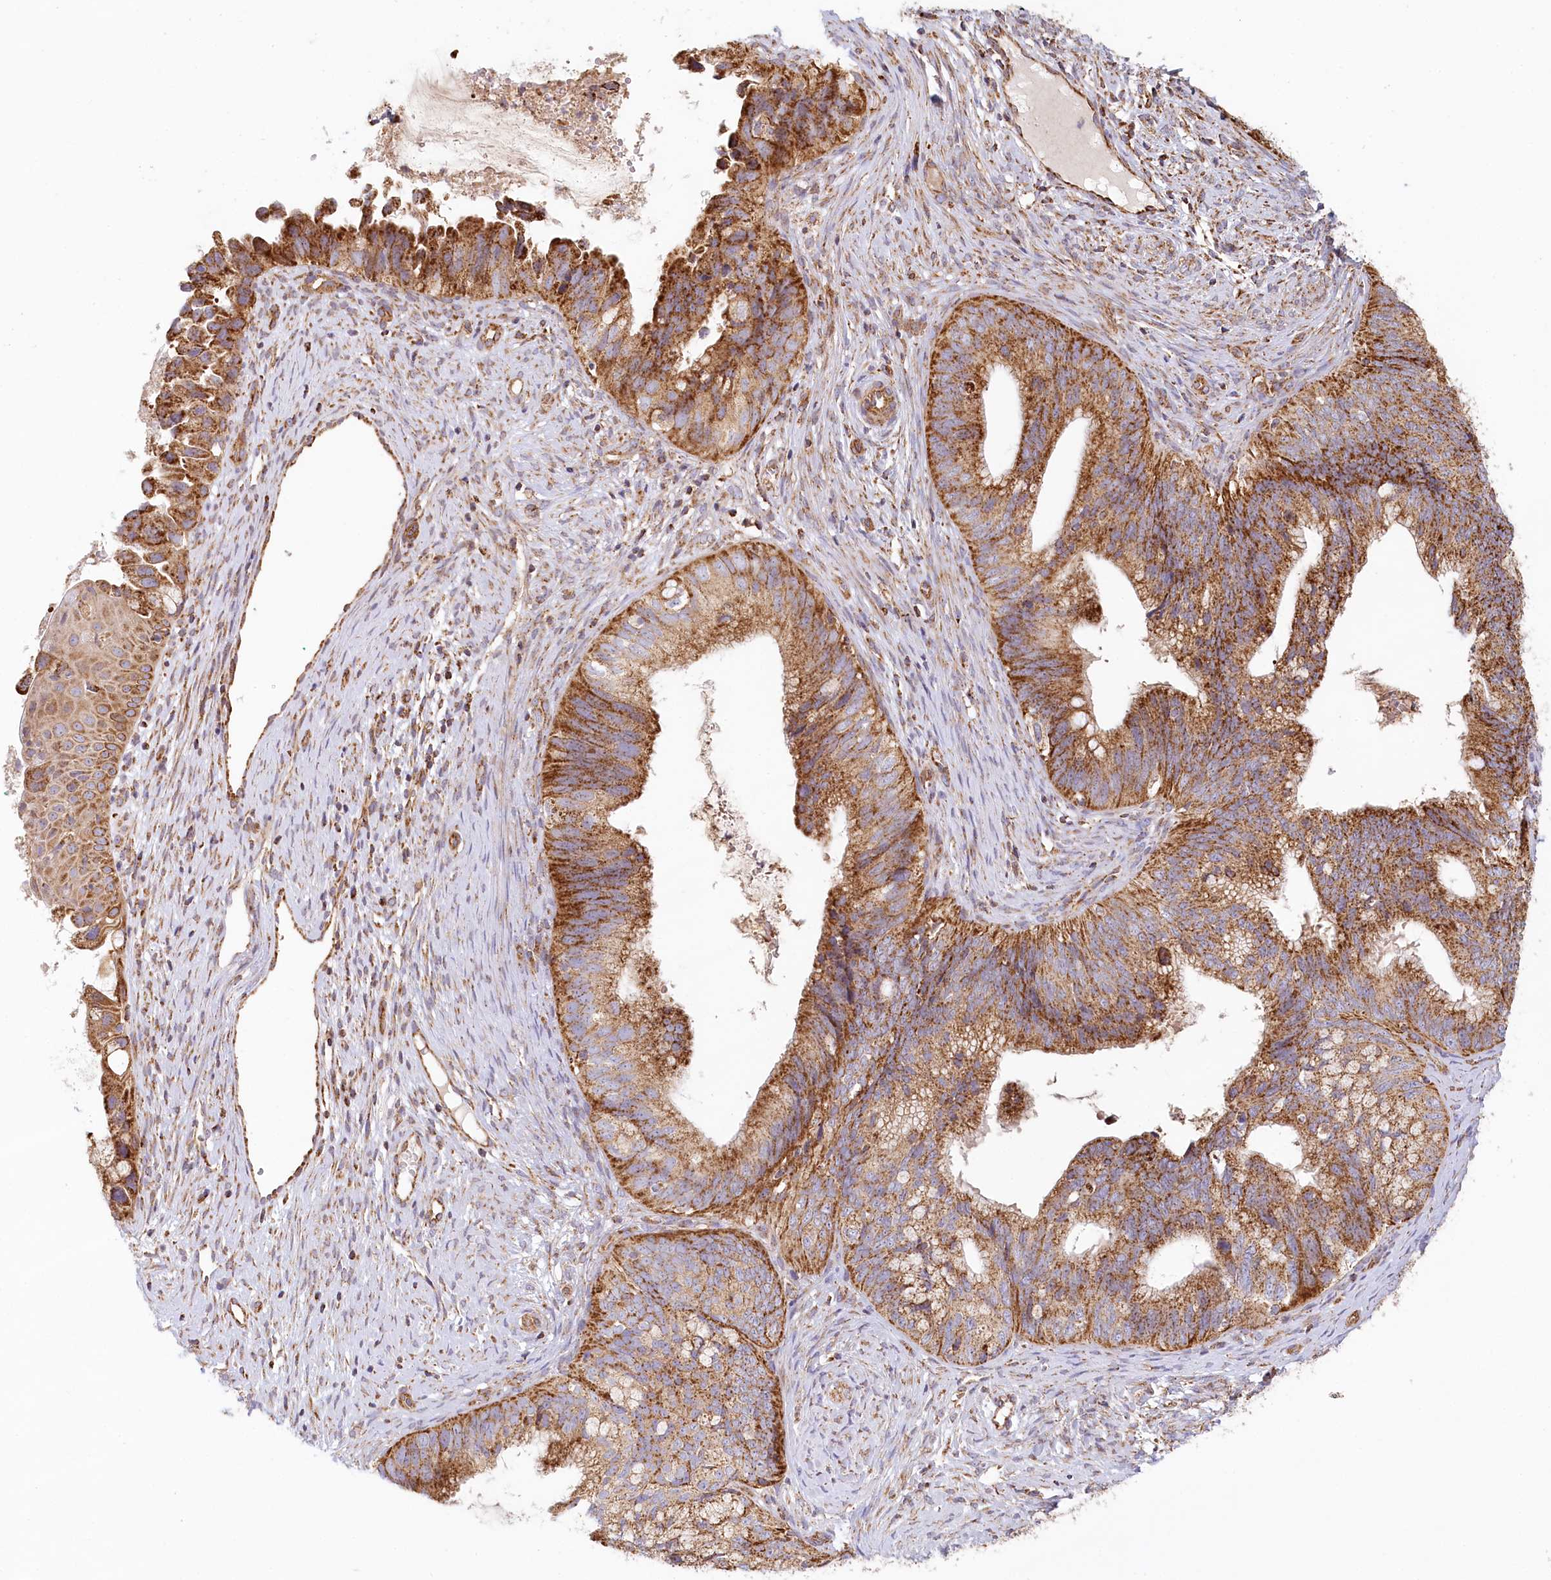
{"staining": {"intensity": "strong", "quantity": ">75%", "location": "cytoplasmic/membranous"}, "tissue": "cervical cancer", "cell_type": "Tumor cells", "image_type": "cancer", "snomed": [{"axis": "morphology", "description": "Adenocarcinoma, NOS"}, {"axis": "topography", "description": "Cervix"}], "caption": "Strong cytoplasmic/membranous staining is appreciated in about >75% of tumor cells in cervical cancer. The staining was performed using DAB, with brown indicating positive protein expression. Nuclei are stained blue with hematoxylin.", "gene": "UMPS", "patient": {"sex": "female", "age": 42}}